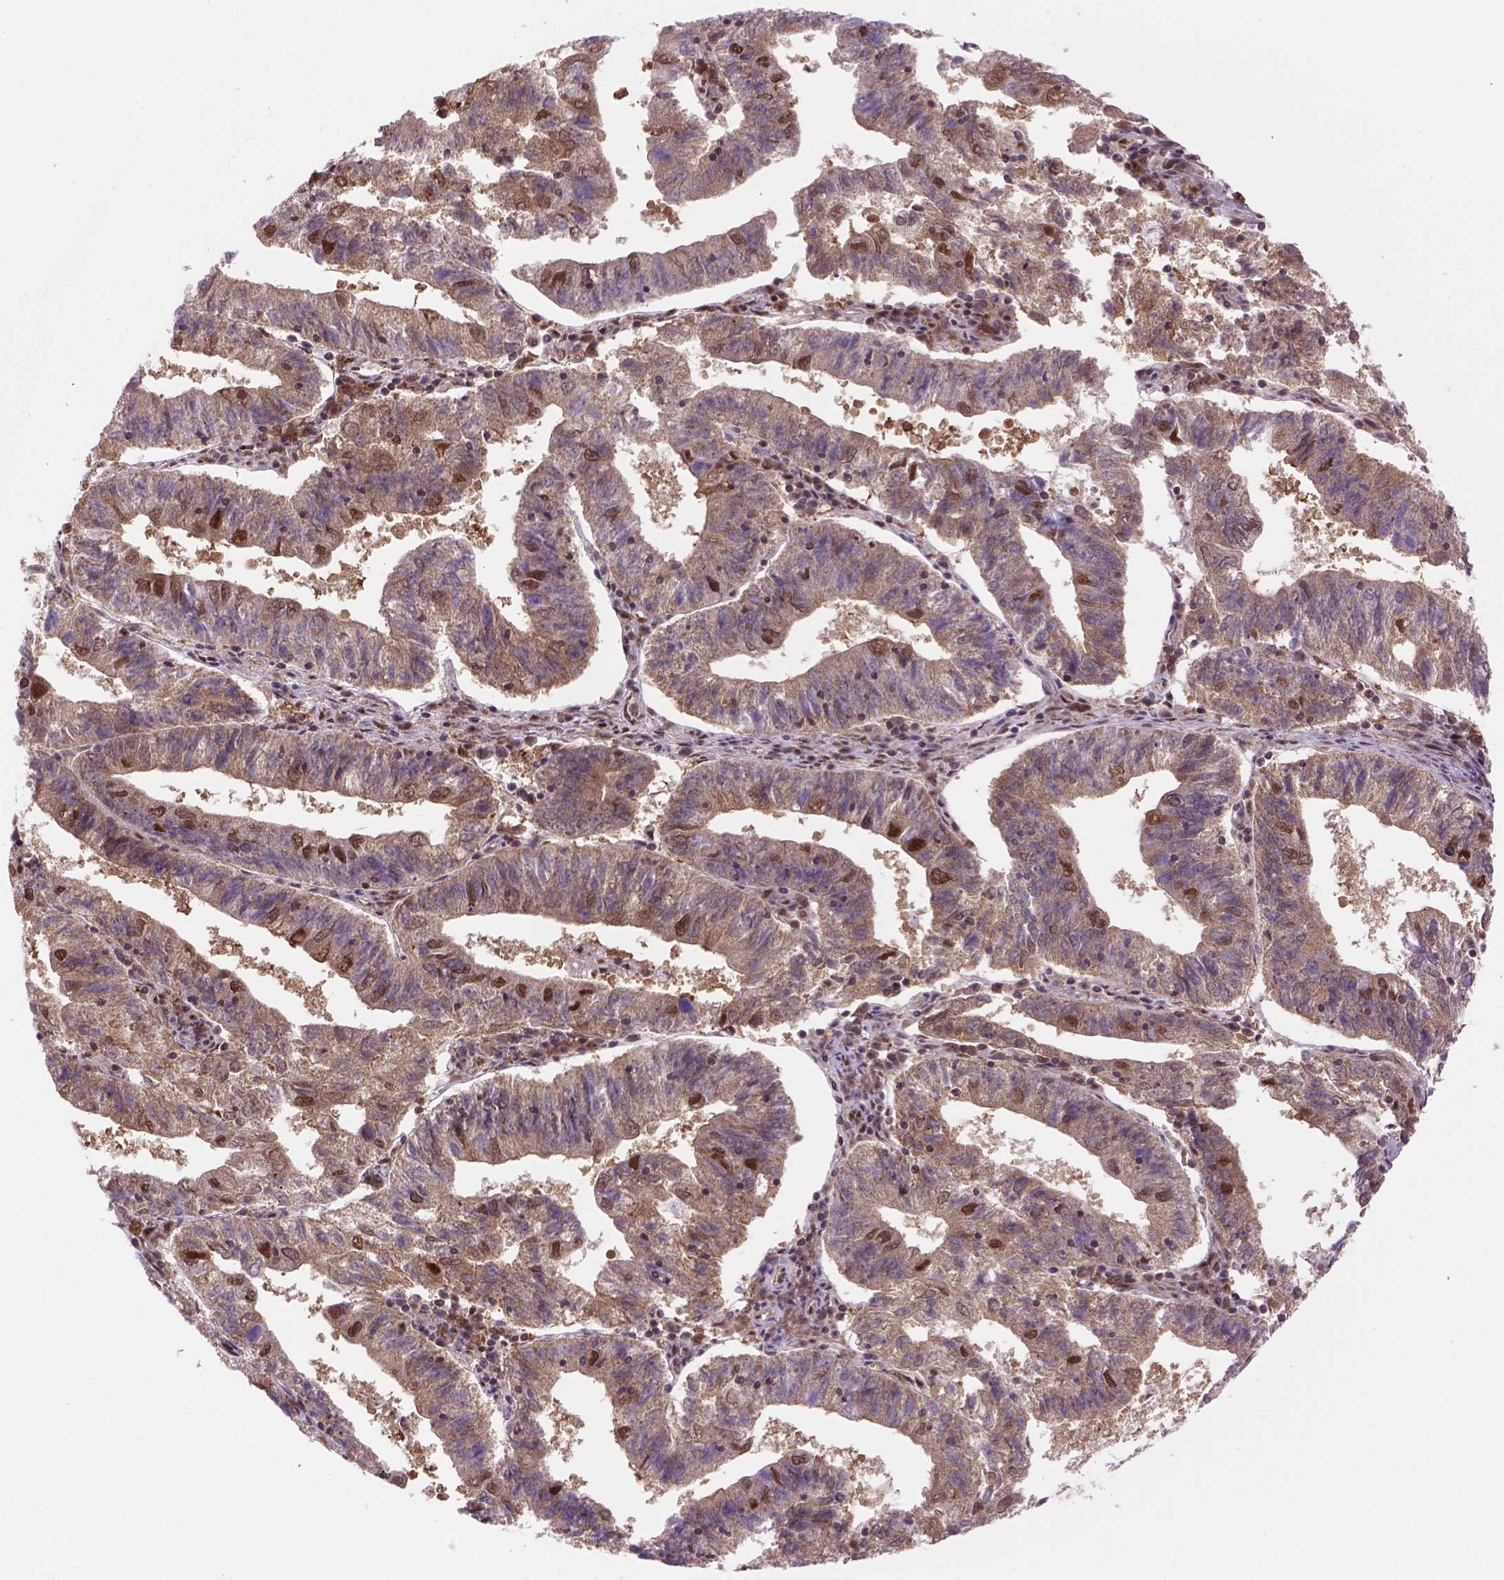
{"staining": {"intensity": "moderate", "quantity": ">75%", "location": "cytoplasmic/membranous,nuclear"}, "tissue": "endometrial cancer", "cell_type": "Tumor cells", "image_type": "cancer", "snomed": [{"axis": "morphology", "description": "Adenocarcinoma, NOS"}, {"axis": "topography", "description": "Endometrium"}], "caption": "The micrograph displays staining of endometrial cancer, revealing moderate cytoplasmic/membranous and nuclear protein positivity (brown color) within tumor cells.", "gene": "PSMC2", "patient": {"sex": "female", "age": 82}}